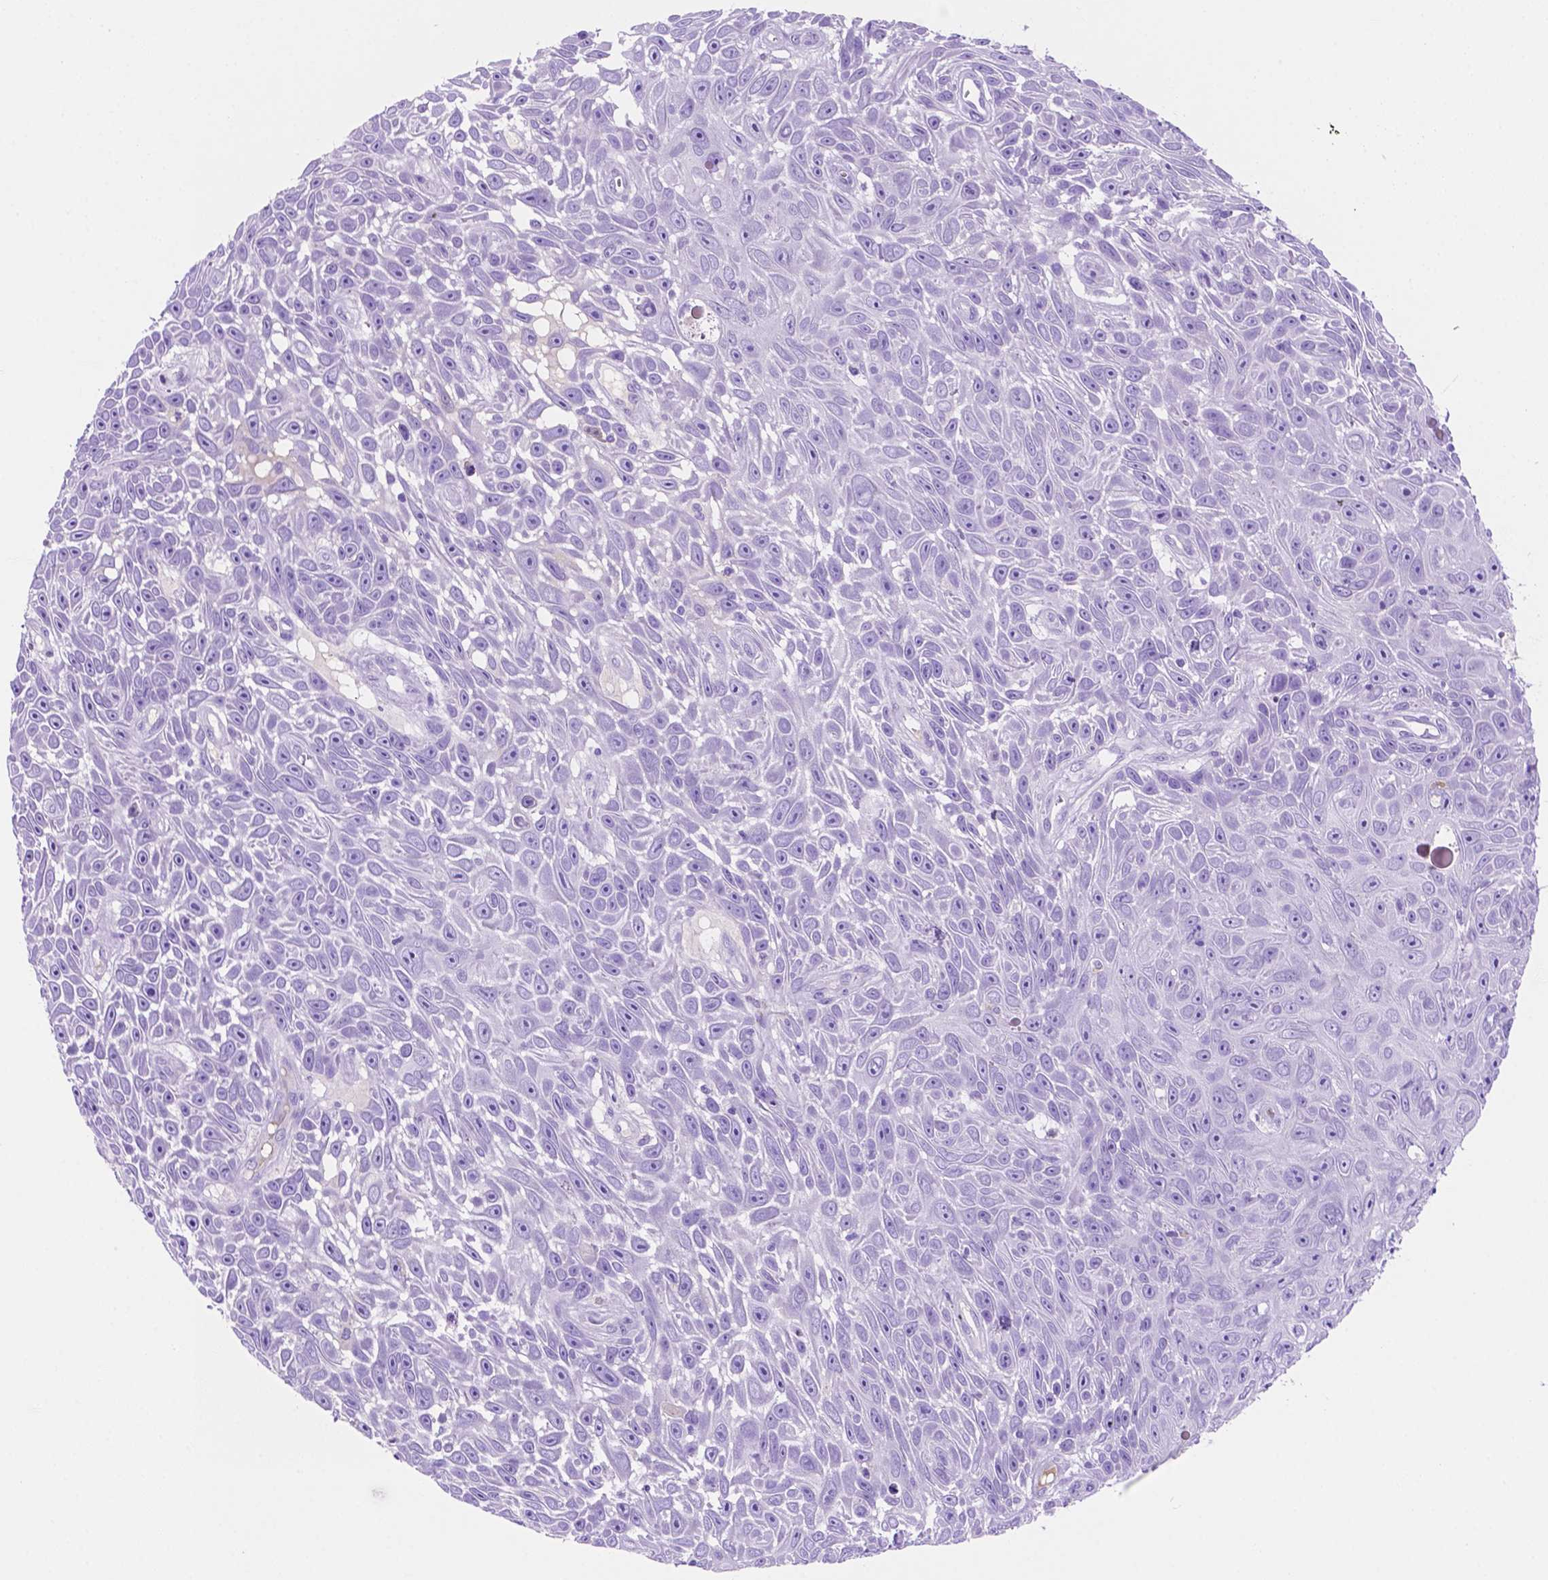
{"staining": {"intensity": "negative", "quantity": "none", "location": "none"}, "tissue": "skin cancer", "cell_type": "Tumor cells", "image_type": "cancer", "snomed": [{"axis": "morphology", "description": "Squamous cell carcinoma, NOS"}, {"axis": "topography", "description": "Skin"}], "caption": "Protein analysis of skin squamous cell carcinoma shows no significant expression in tumor cells. The staining is performed using DAB (3,3'-diaminobenzidine) brown chromogen with nuclei counter-stained in using hematoxylin.", "gene": "FOXB2", "patient": {"sex": "male", "age": 82}}